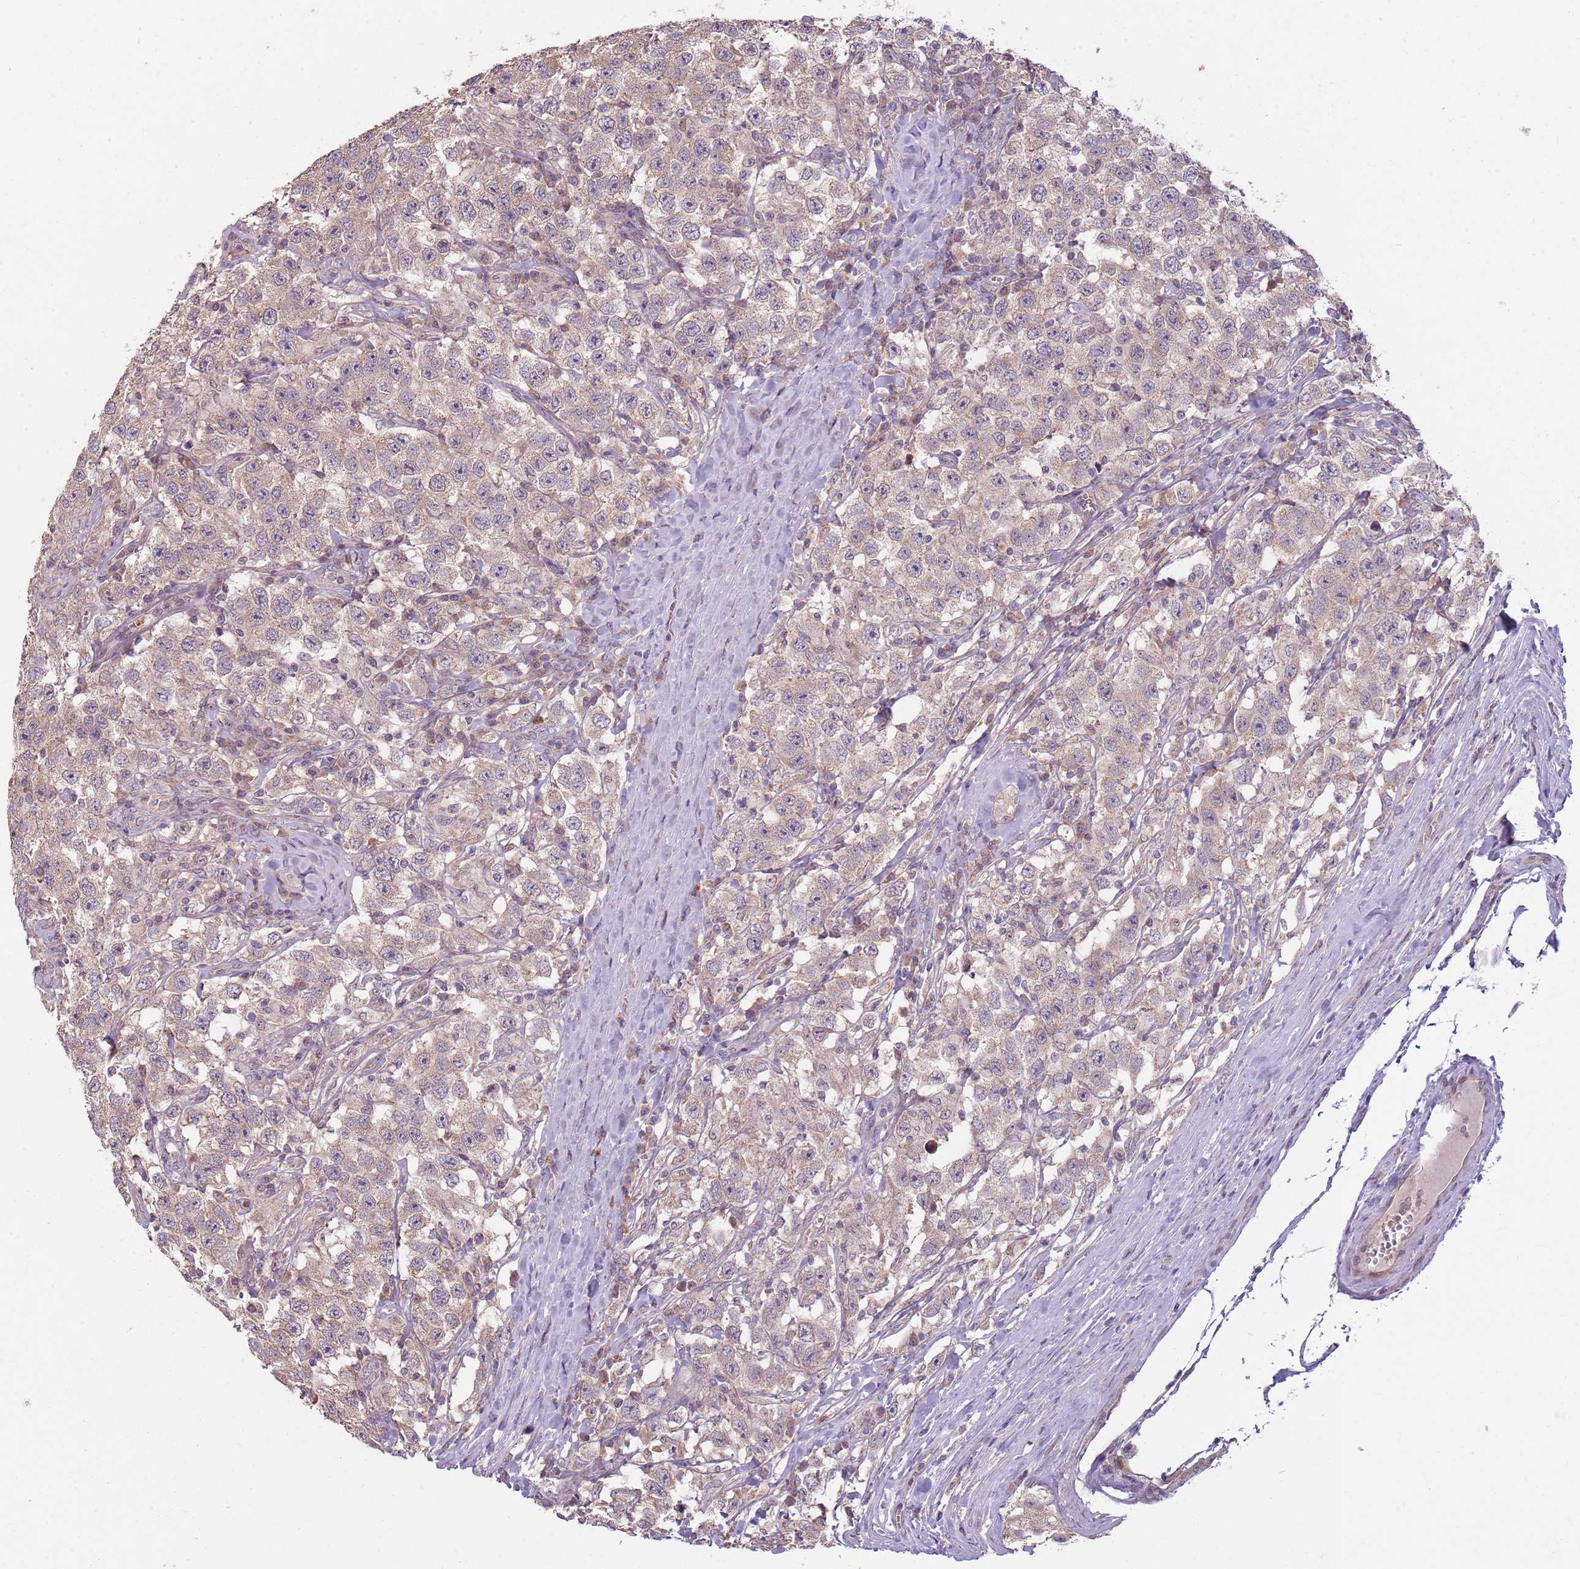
{"staining": {"intensity": "weak", "quantity": "25%-75%", "location": "cytoplasmic/membranous"}, "tissue": "testis cancer", "cell_type": "Tumor cells", "image_type": "cancer", "snomed": [{"axis": "morphology", "description": "Seminoma, NOS"}, {"axis": "topography", "description": "Testis"}], "caption": "Immunohistochemical staining of human testis cancer demonstrates low levels of weak cytoplasmic/membranous protein positivity in about 25%-75% of tumor cells.", "gene": "TEKT4", "patient": {"sex": "male", "age": 41}}